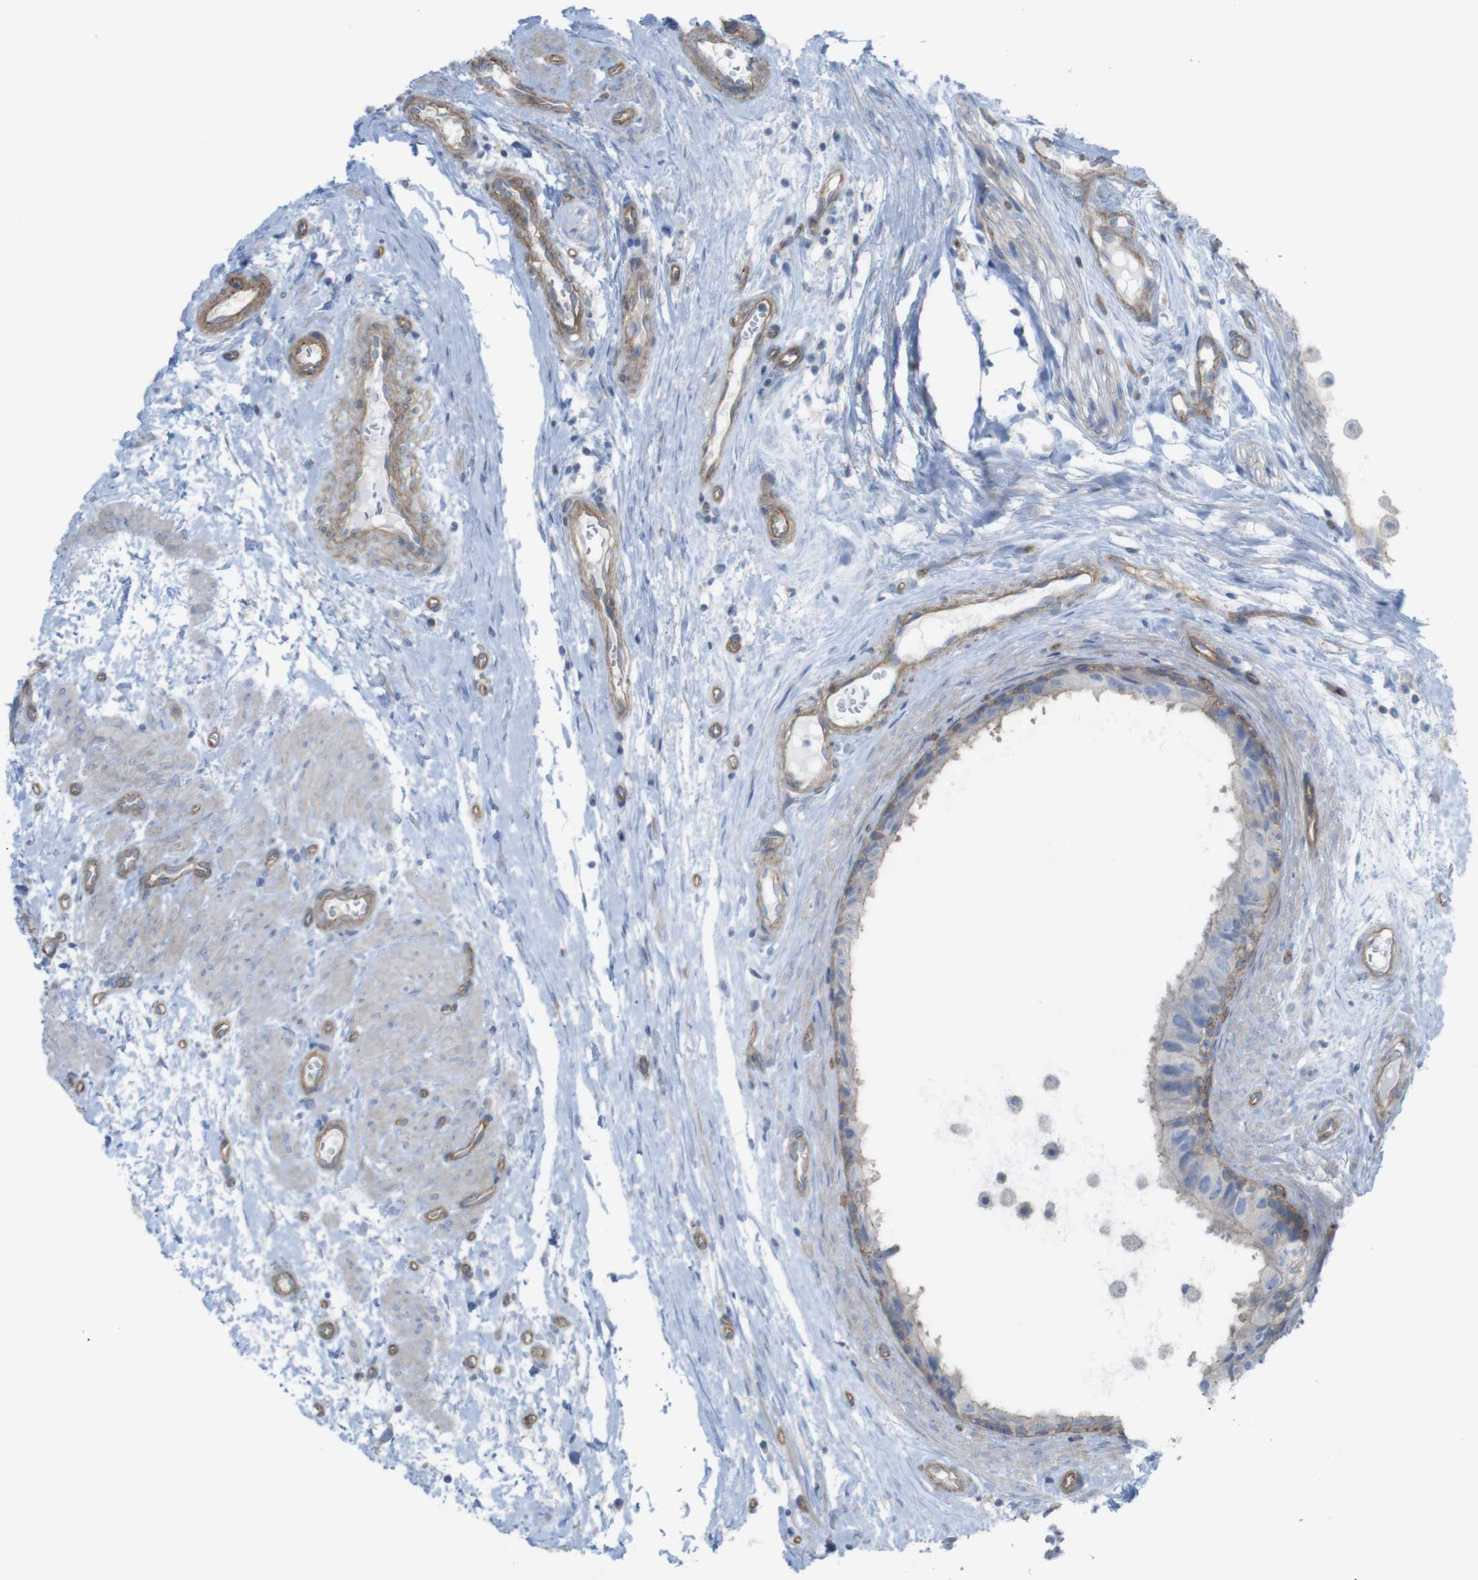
{"staining": {"intensity": "moderate", "quantity": "<25%", "location": "cytoplasmic/membranous"}, "tissue": "epididymis", "cell_type": "Glandular cells", "image_type": "normal", "snomed": [{"axis": "morphology", "description": "Normal tissue, NOS"}, {"axis": "morphology", "description": "Inflammation, NOS"}, {"axis": "topography", "description": "Epididymis"}], "caption": "An image of human epididymis stained for a protein reveals moderate cytoplasmic/membranous brown staining in glandular cells. (brown staining indicates protein expression, while blue staining denotes nuclei).", "gene": "PREX2", "patient": {"sex": "male", "age": 85}}